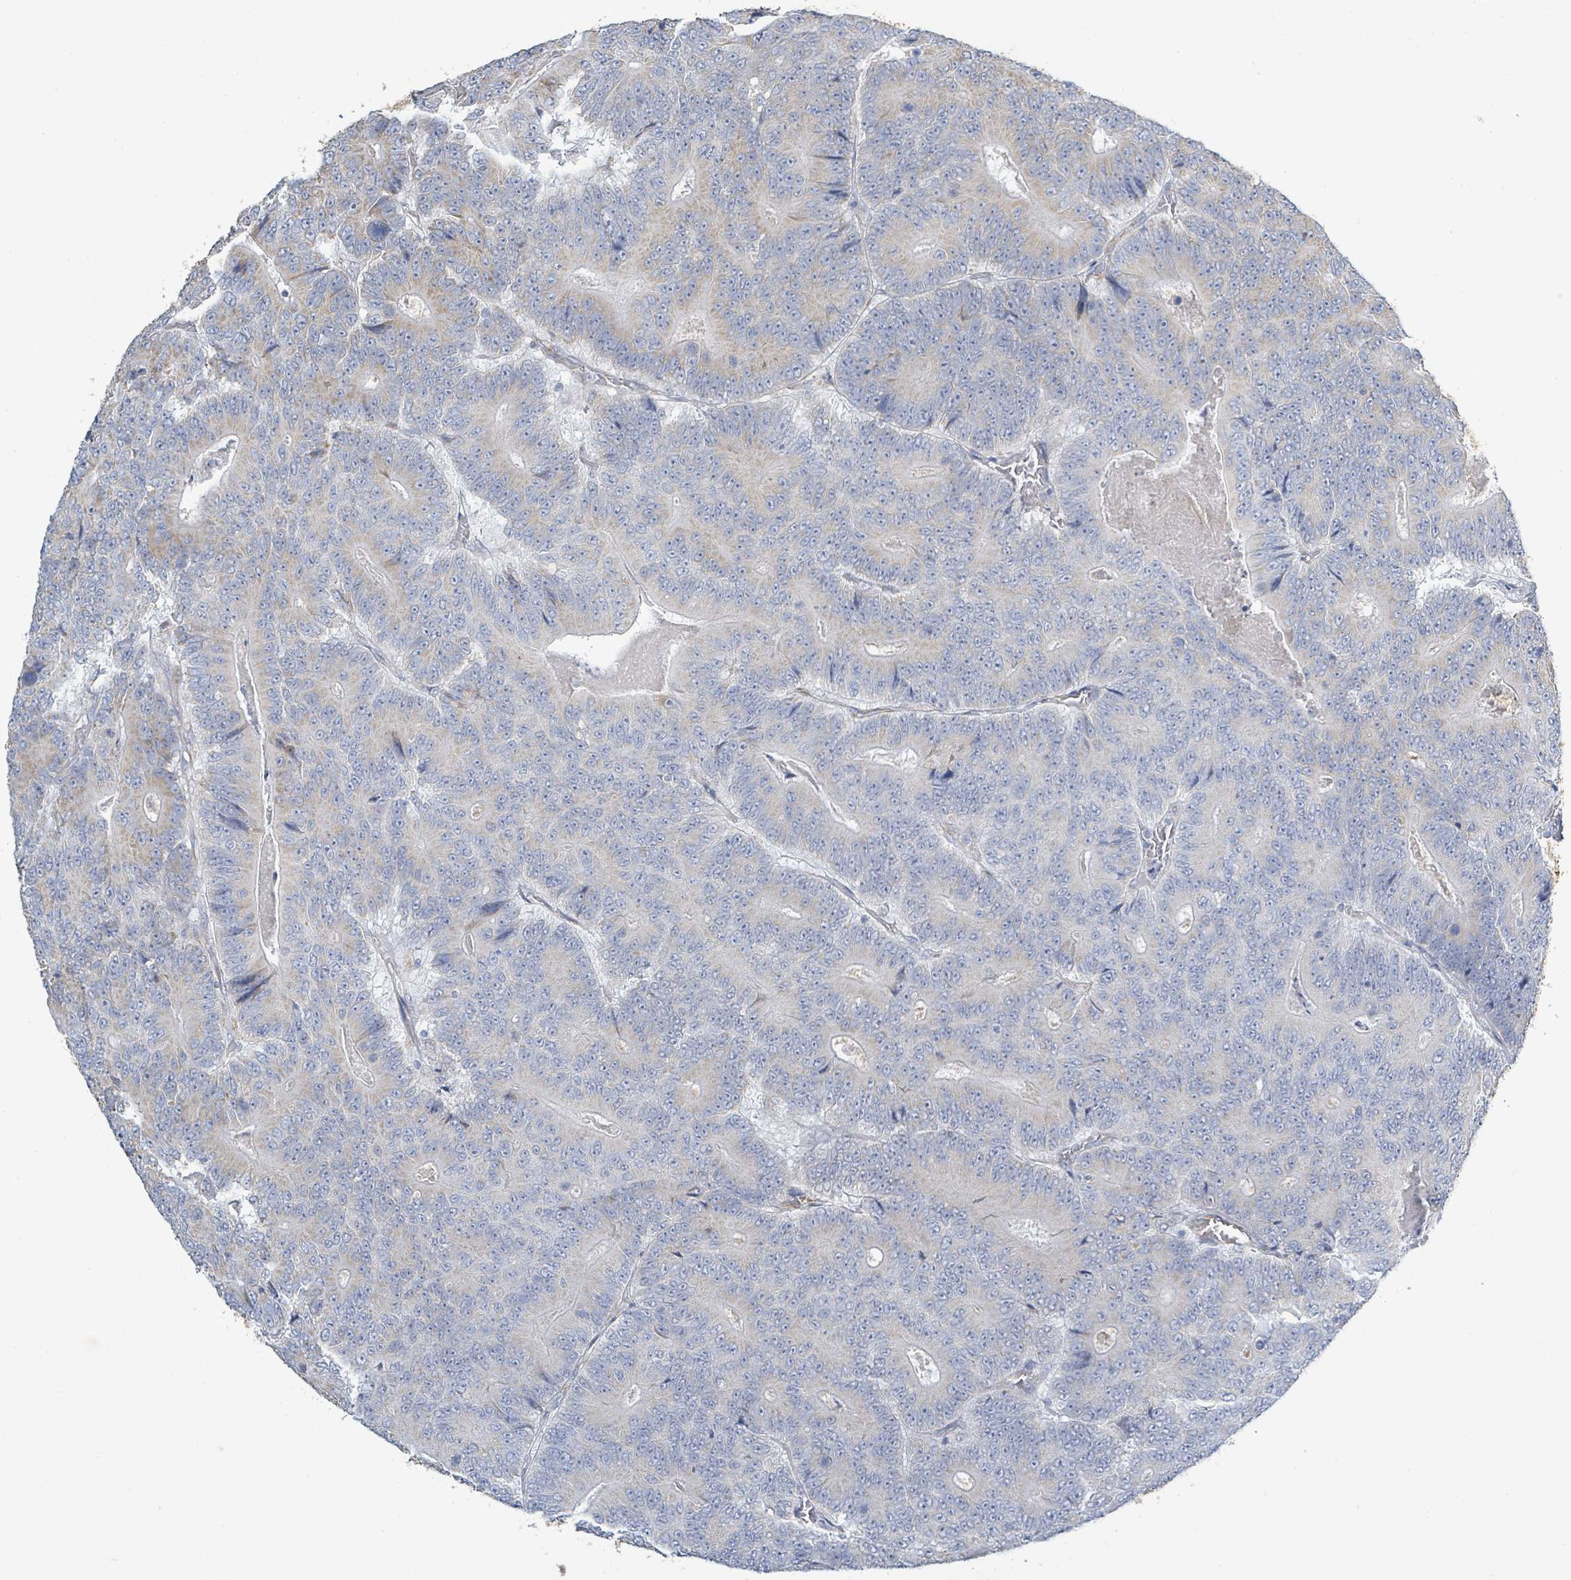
{"staining": {"intensity": "negative", "quantity": "none", "location": "none"}, "tissue": "colorectal cancer", "cell_type": "Tumor cells", "image_type": "cancer", "snomed": [{"axis": "morphology", "description": "Adenocarcinoma, NOS"}, {"axis": "topography", "description": "Colon"}], "caption": "An immunohistochemistry image of colorectal cancer is shown. There is no staining in tumor cells of colorectal cancer. (Stains: DAB immunohistochemistry (IHC) with hematoxylin counter stain, Microscopy: brightfield microscopy at high magnification).", "gene": "ALG12", "patient": {"sex": "male", "age": 83}}